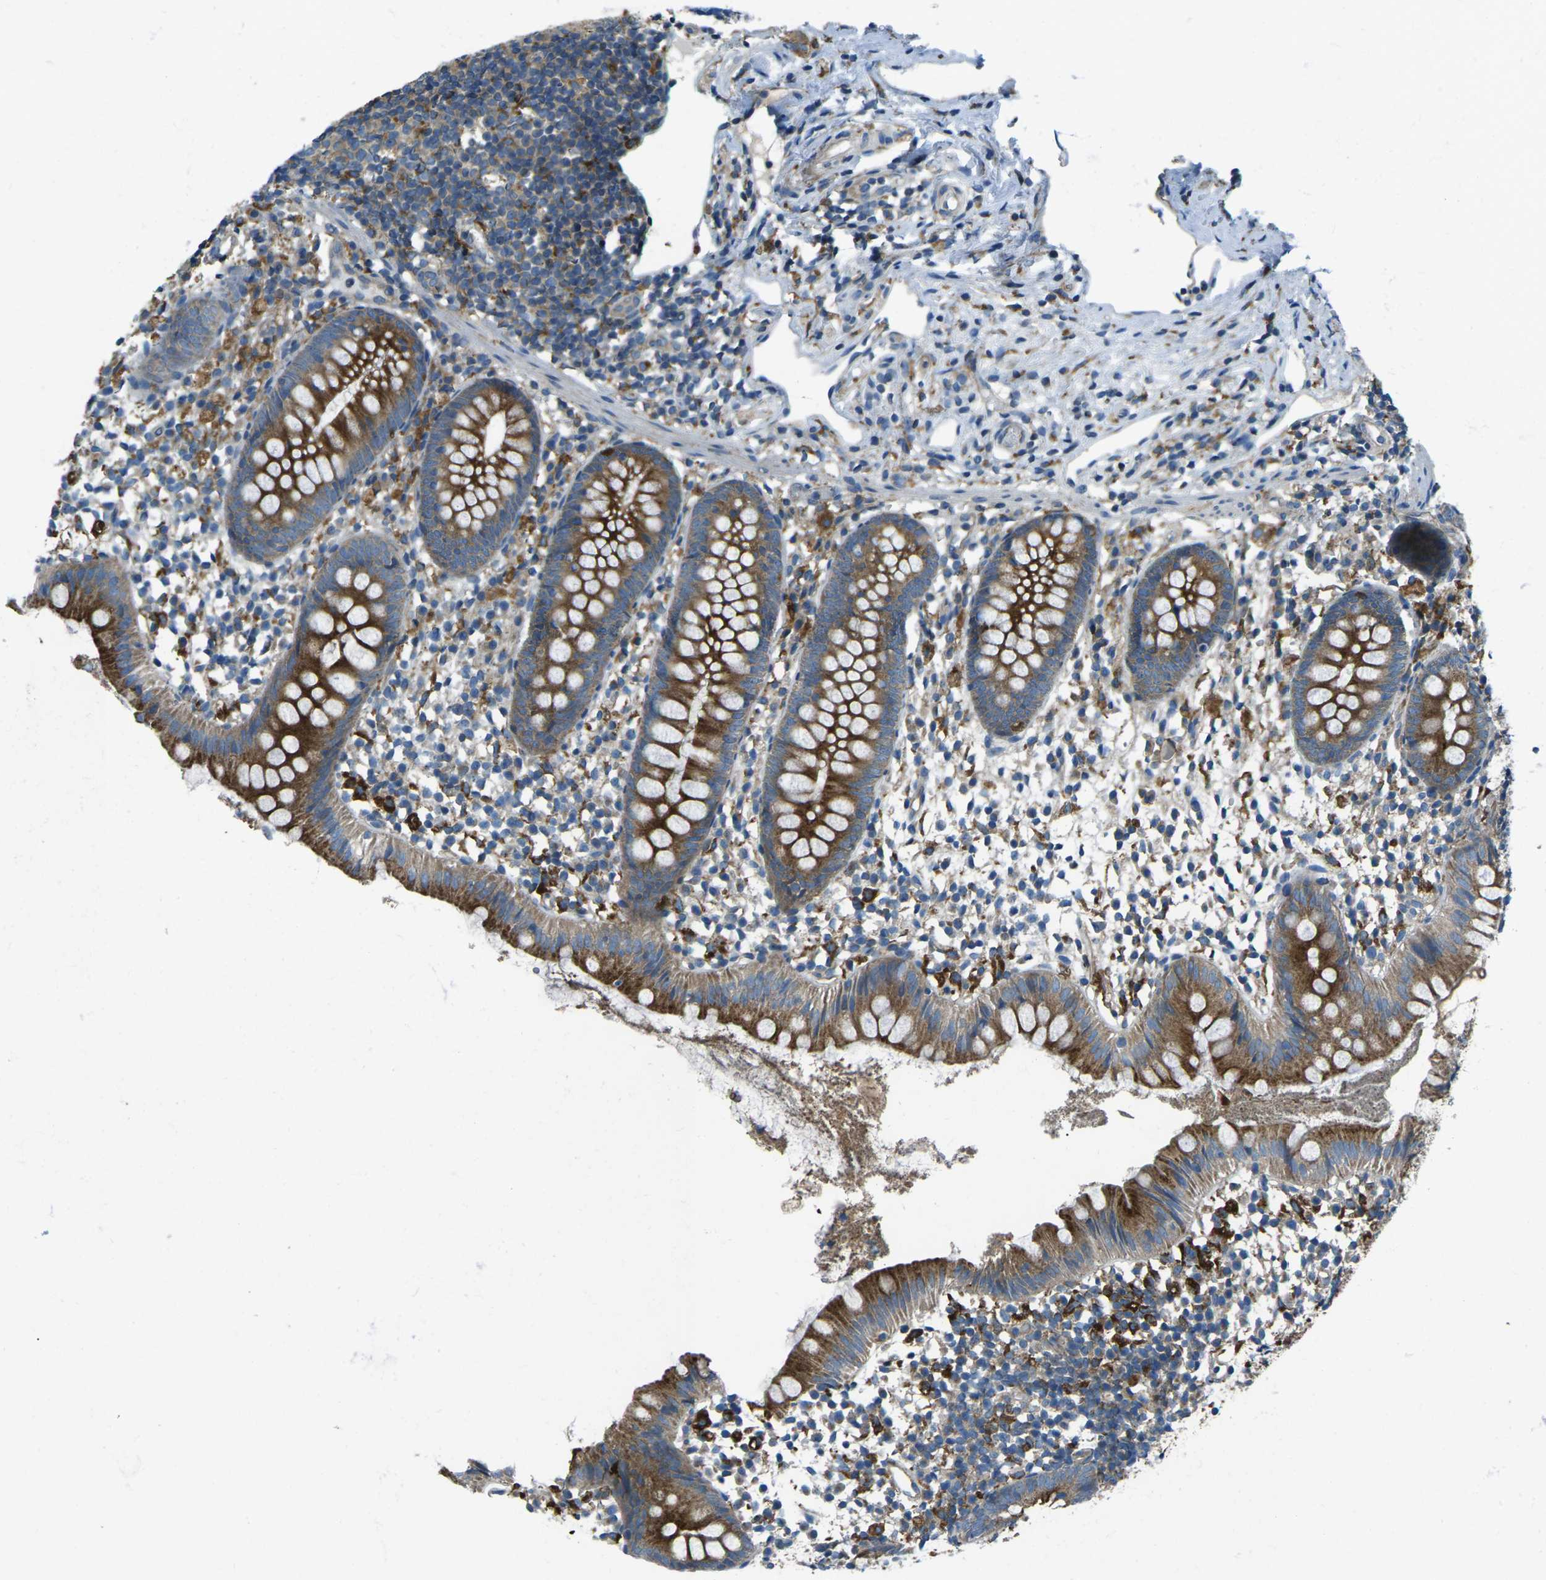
{"staining": {"intensity": "strong", "quantity": ">75%", "location": "cytoplasmic/membranous"}, "tissue": "appendix", "cell_type": "Glandular cells", "image_type": "normal", "snomed": [{"axis": "morphology", "description": "Normal tissue, NOS"}, {"axis": "topography", "description": "Appendix"}], "caption": "Appendix was stained to show a protein in brown. There is high levels of strong cytoplasmic/membranous staining in about >75% of glandular cells.", "gene": "CDK17", "patient": {"sex": "female", "age": 20}}